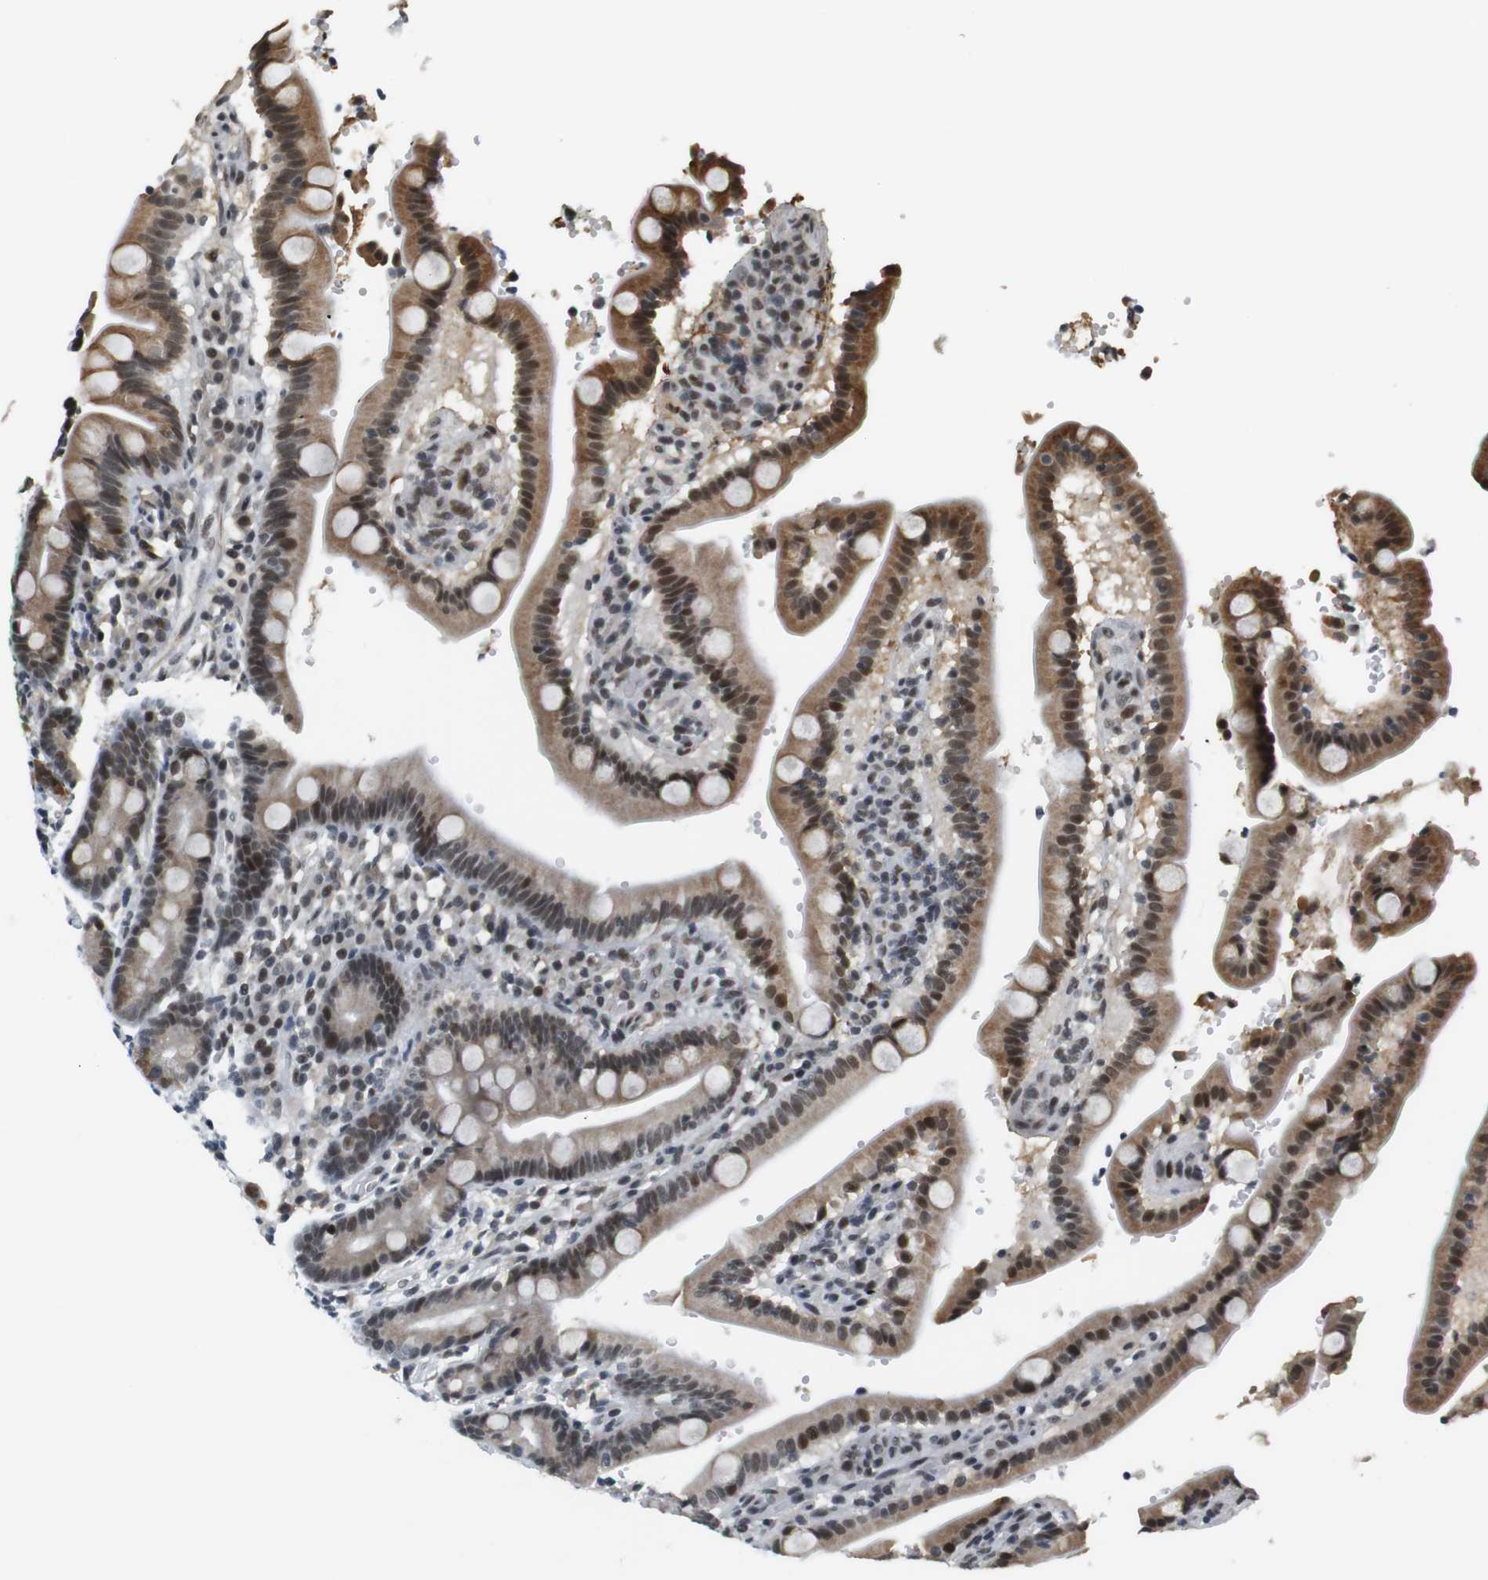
{"staining": {"intensity": "moderate", "quantity": ">75%", "location": "cytoplasmic/membranous,nuclear"}, "tissue": "duodenum", "cell_type": "Glandular cells", "image_type": "normal", "snomed": [{"axis": "morphology", "description": "Normal tissue, NOS"}, {"axis": "topography", "description": "Small intestine, NOS"}], "caption": "Immunohistochemical staining of unremarkable human duodenum displays medium levels of moderate cytoplasmic/membranous,nuclear expression in approximately >75% of glandular cells. The staining is performed using DAB brown chromogen to label protein expression. The nuclei are counter-stained blue using hematoxylin.", "gene": "RNF38", "patient": {"sex": "female", "age": 71}}